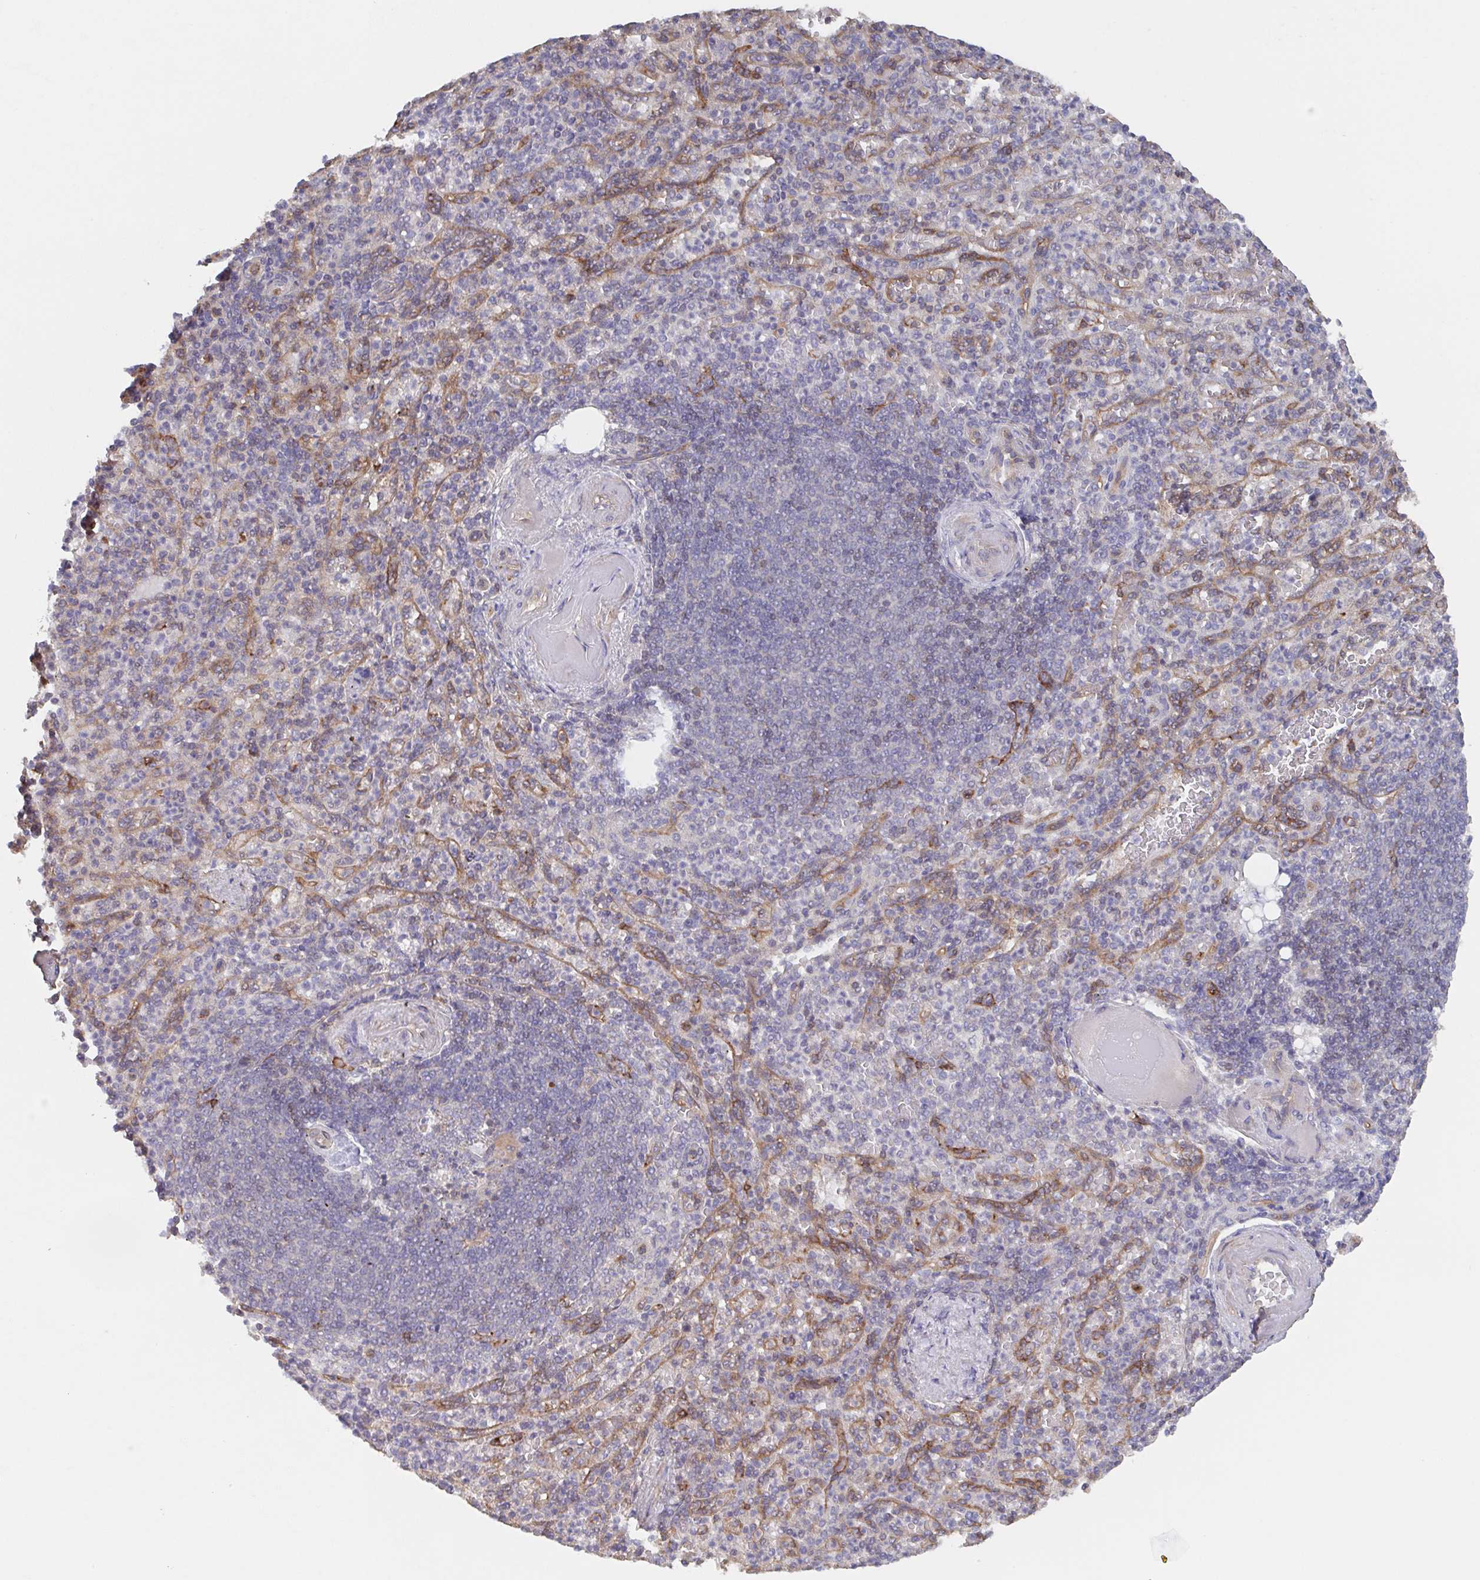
{"staining": {"intensity": "negative", "quantity": "none", "location": "none"}, "tissue": "spleen", "cell_type": "Cells in red pulp", "image_type": "normal", "snomed": [{"axis": "morphology", "description": "Normal tissue, NOS"}, {"axis": "topography", "description": "Spleen"}], "caption": "Immunohistochemistry (IHC) histopathology image of benign spleen: spleen stained with DAB (3,3'-diaminobenzidine) exhibits no significant protein staining in cells in red pulp. (DAB (3,3'-diaminobenzidine) immunohistochemistry (IHC) visualized using brightfield microscopy, high magnification).", "gene": "AGFG2", "patient": {"sex": "female", "age": 74}}